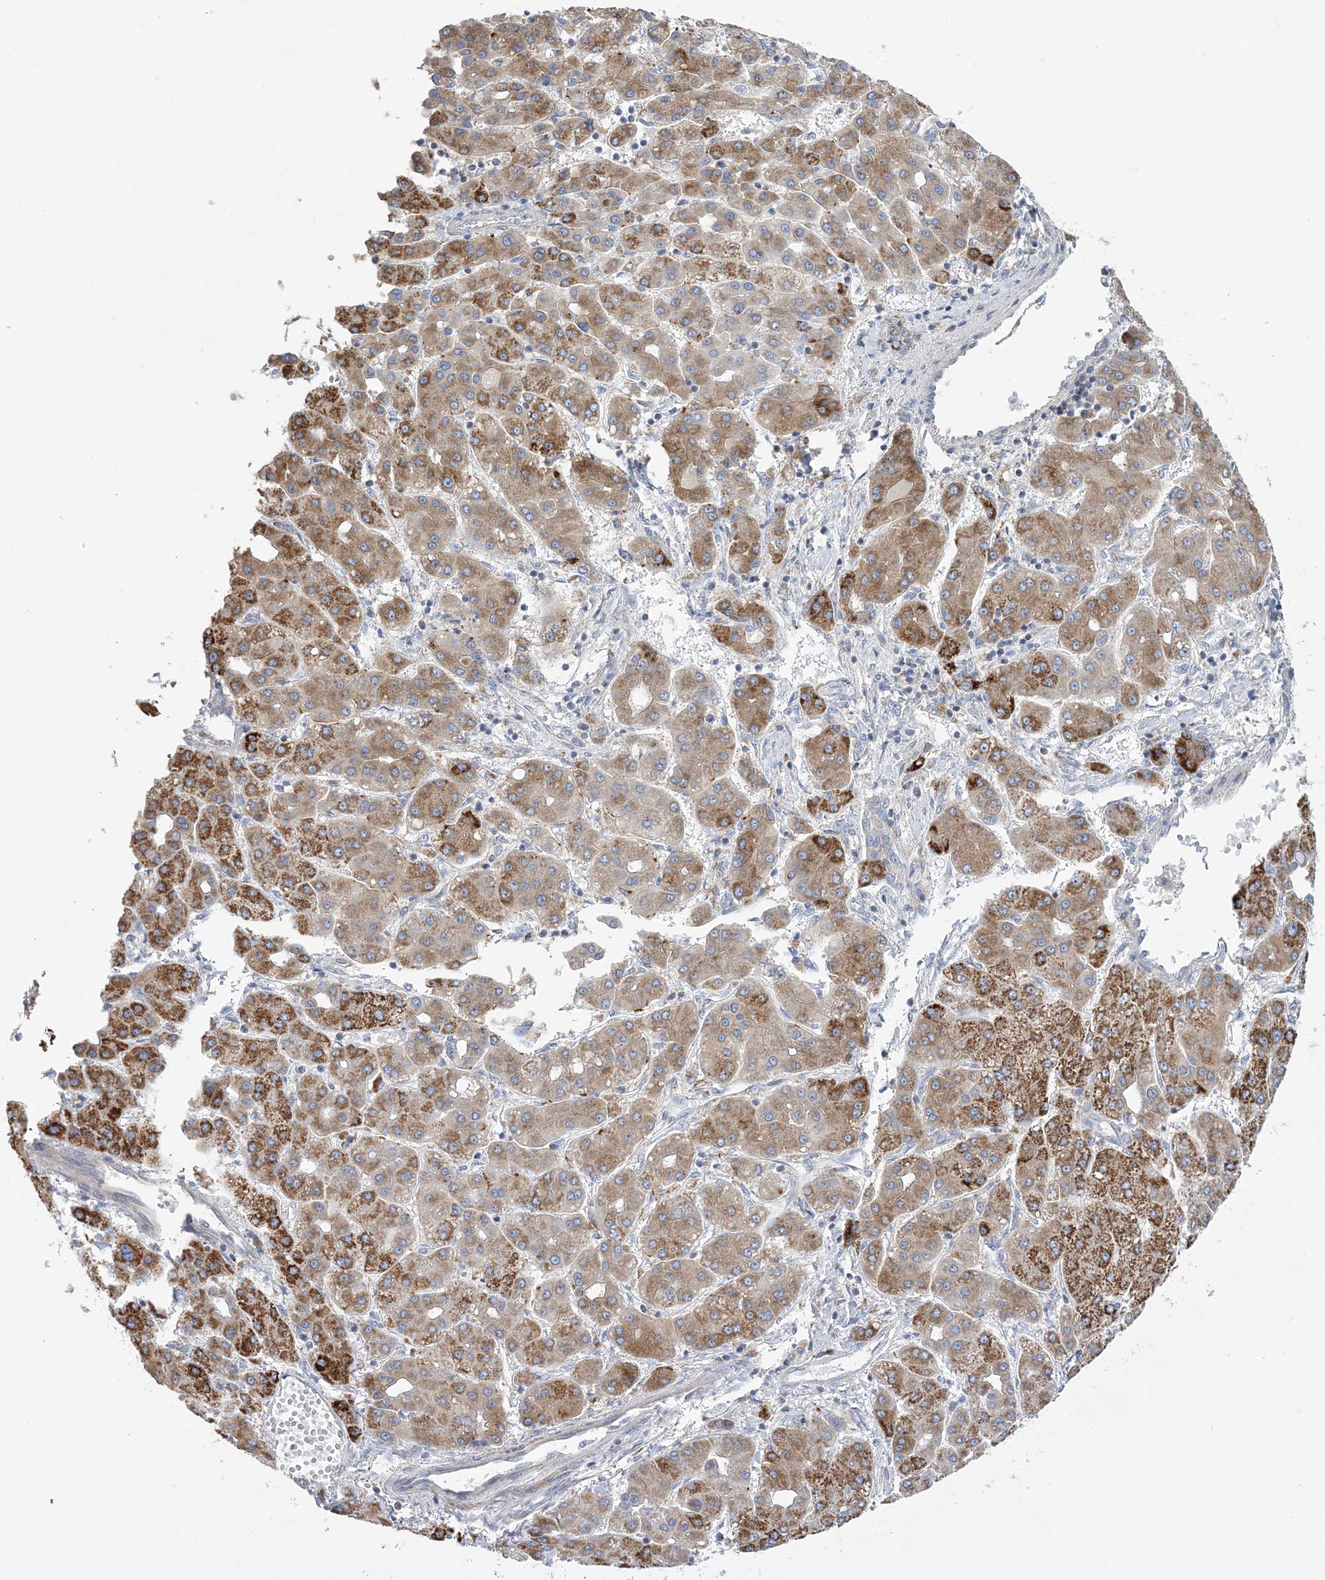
{"staining": {"intensity": "moderate", "quantity": ">75%", "location": "cytoplasmic/membranous"}, "tissue": "liver cancer", "cell_type": "Tumor cells", "image_type": "cancer", "snomed": [{"axis": "morphology", "description": "Carcinoma, Hepatocellular, NOS"}, {"axis": "topography", "description": "Liver"}], "caption": "Hepatocellular carcinoma (liver) tissue shows moderate cytoplasmic/membranous positivity in about >75% of tumor cells", "gene": "MMADHC", "patient": {"sex": "male", "age": 65}}